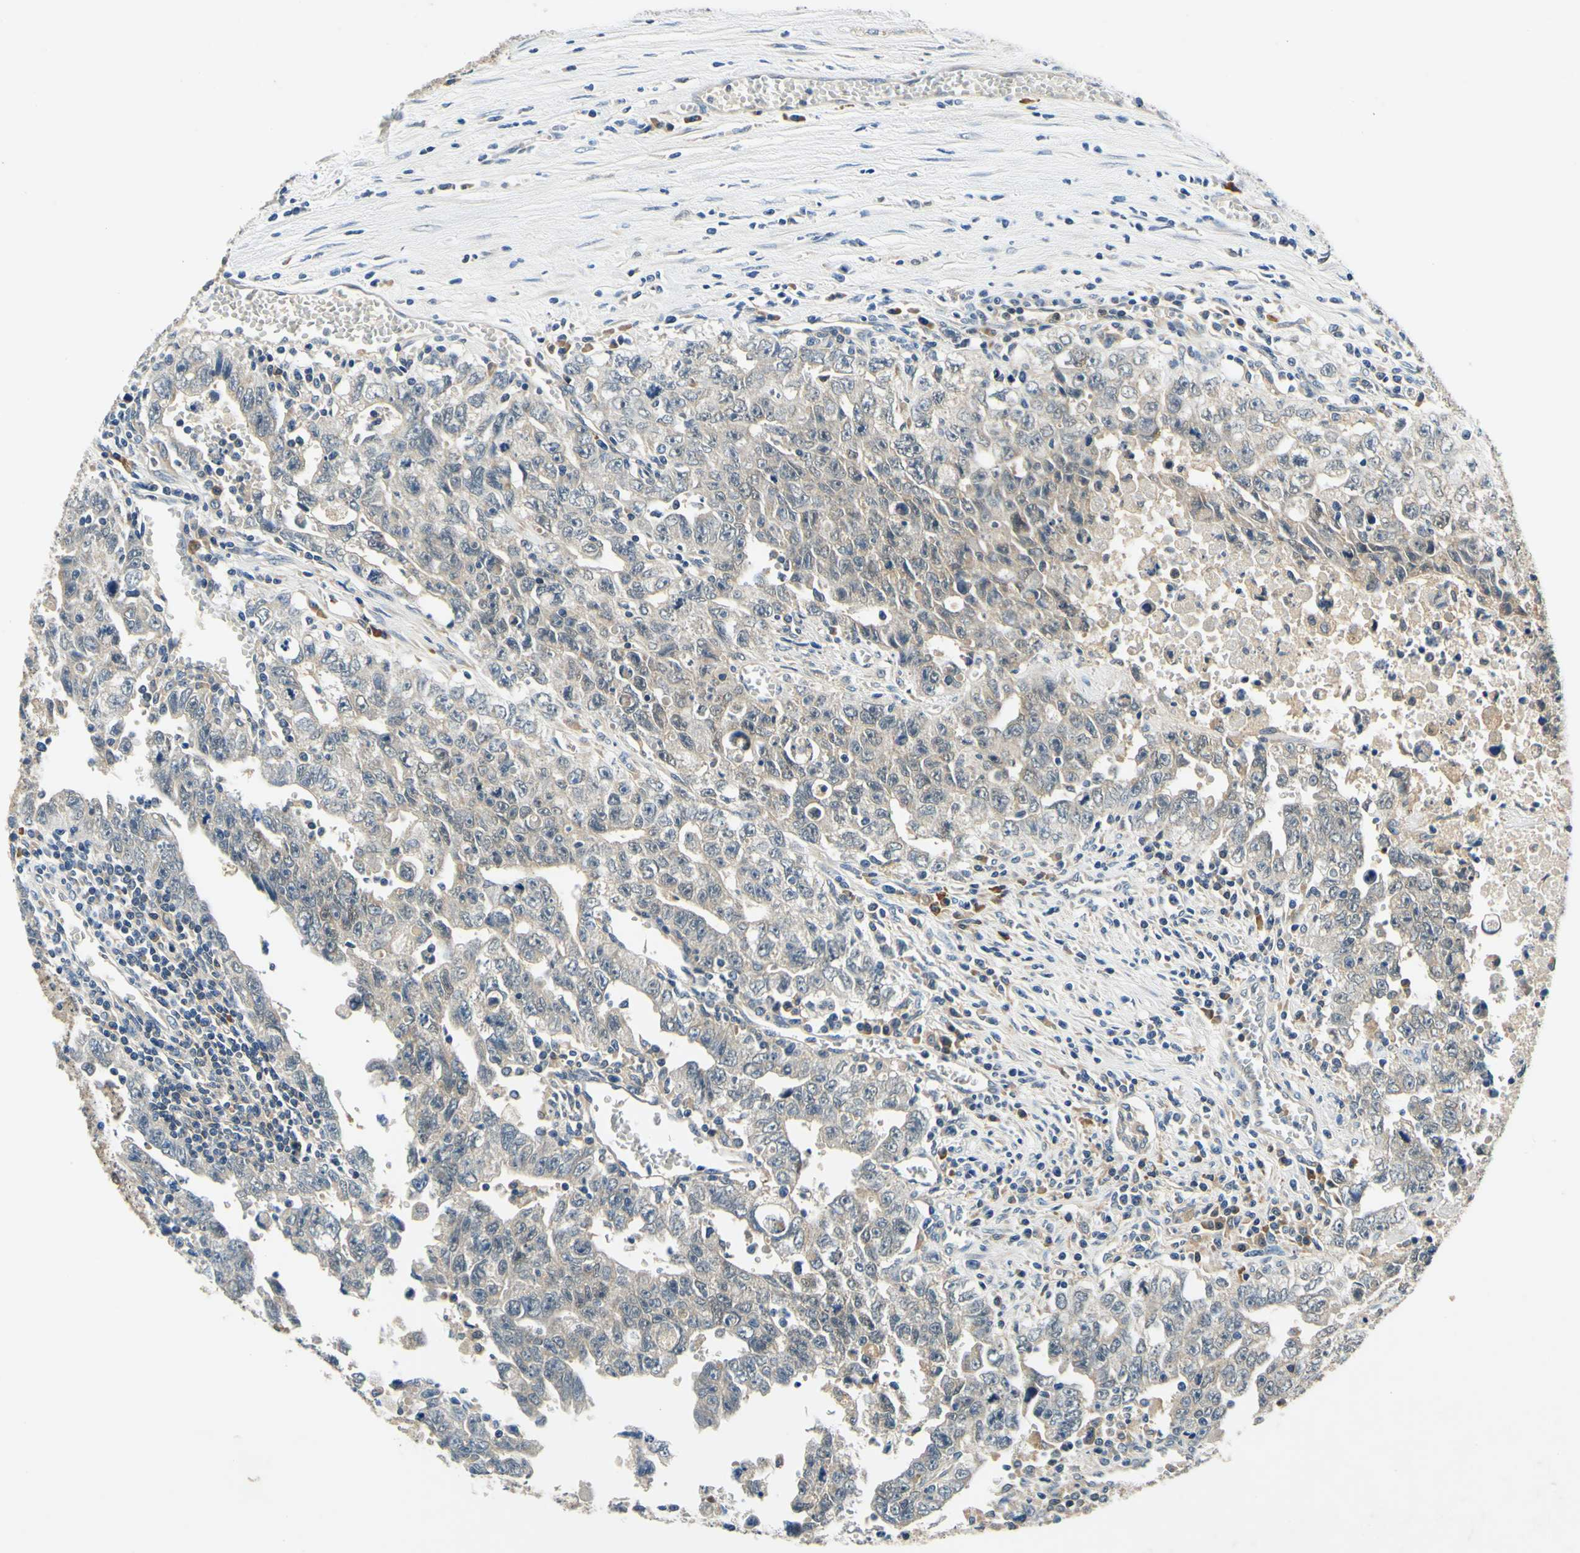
{"staining": {"intensity": "weak", "quantity": "25%-75%", "location": "cytoplasmic/membranous"}, "tissue": "testis cancer", "cell_type": "Tumor cells", "image_type": "cancer", "snomed": [{"axis": "morphology", "description": "Carcinoma, Embryonal, NOS"}, {"axis": "topography", "description": "Testis"}], "caption": "Testis cancer (embryonal carcinoma) stained with IHC exhibits weak cytoplasmic/membranous expression in approximately 25%-75% of tumor cells.", "gene": "PLA2G4A", "patient": {"sex": "male", "age": 28}}